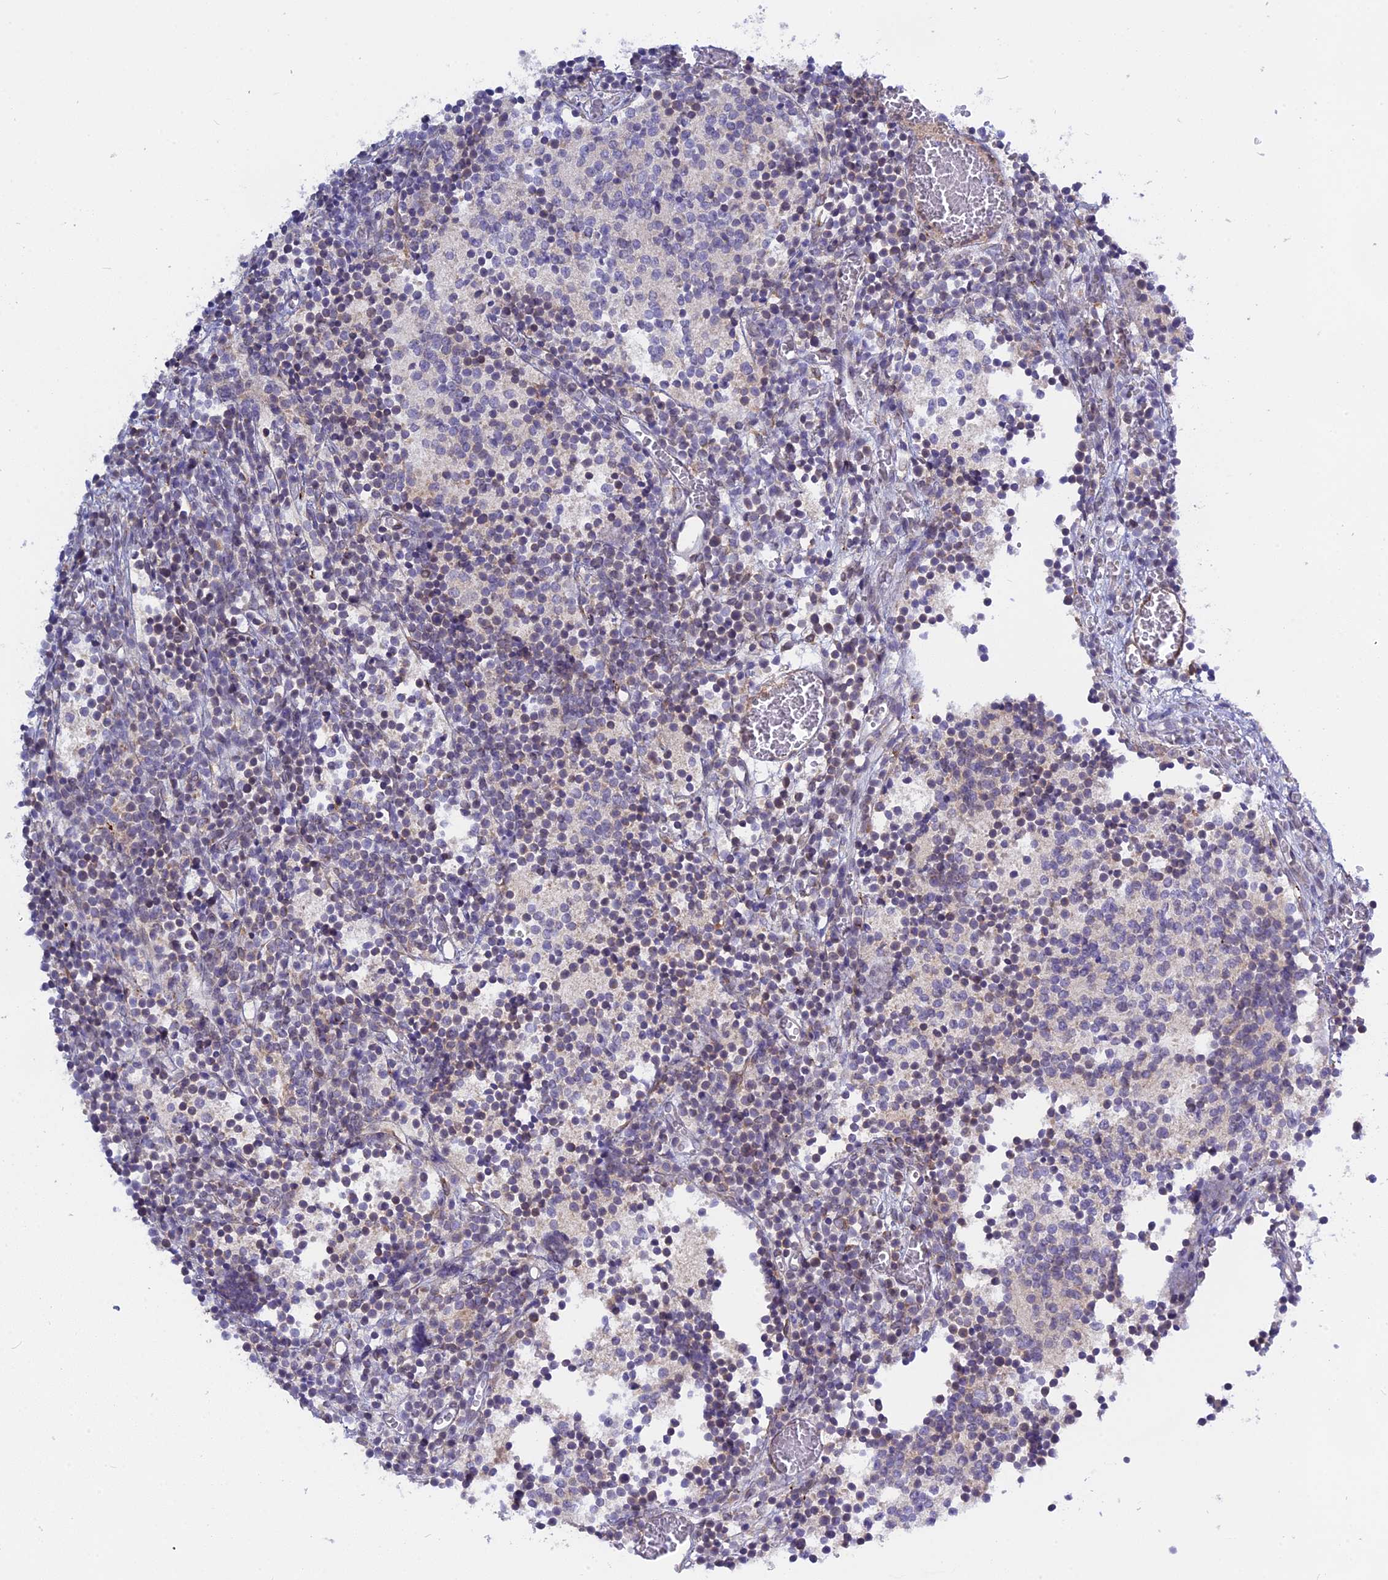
{"staining": {"intensity": "negative", "quantity": "none", "location": "none"}, "tissue": "glioma", "cell_type": "Tumor cells", "image_type": "cancer", "snomed": [{"axis": "morphology", "description": "Glioma, malignant, Low grade"}, {"axis": "topography", "description": "Brain"}], "caption": "This is an immunohistochemistry histopathology image of human malignant low-grade glioma. There is no positivity in tumor cells.", "gene": "TLCD1", "patient": {"sex": "female", "age": 1}}